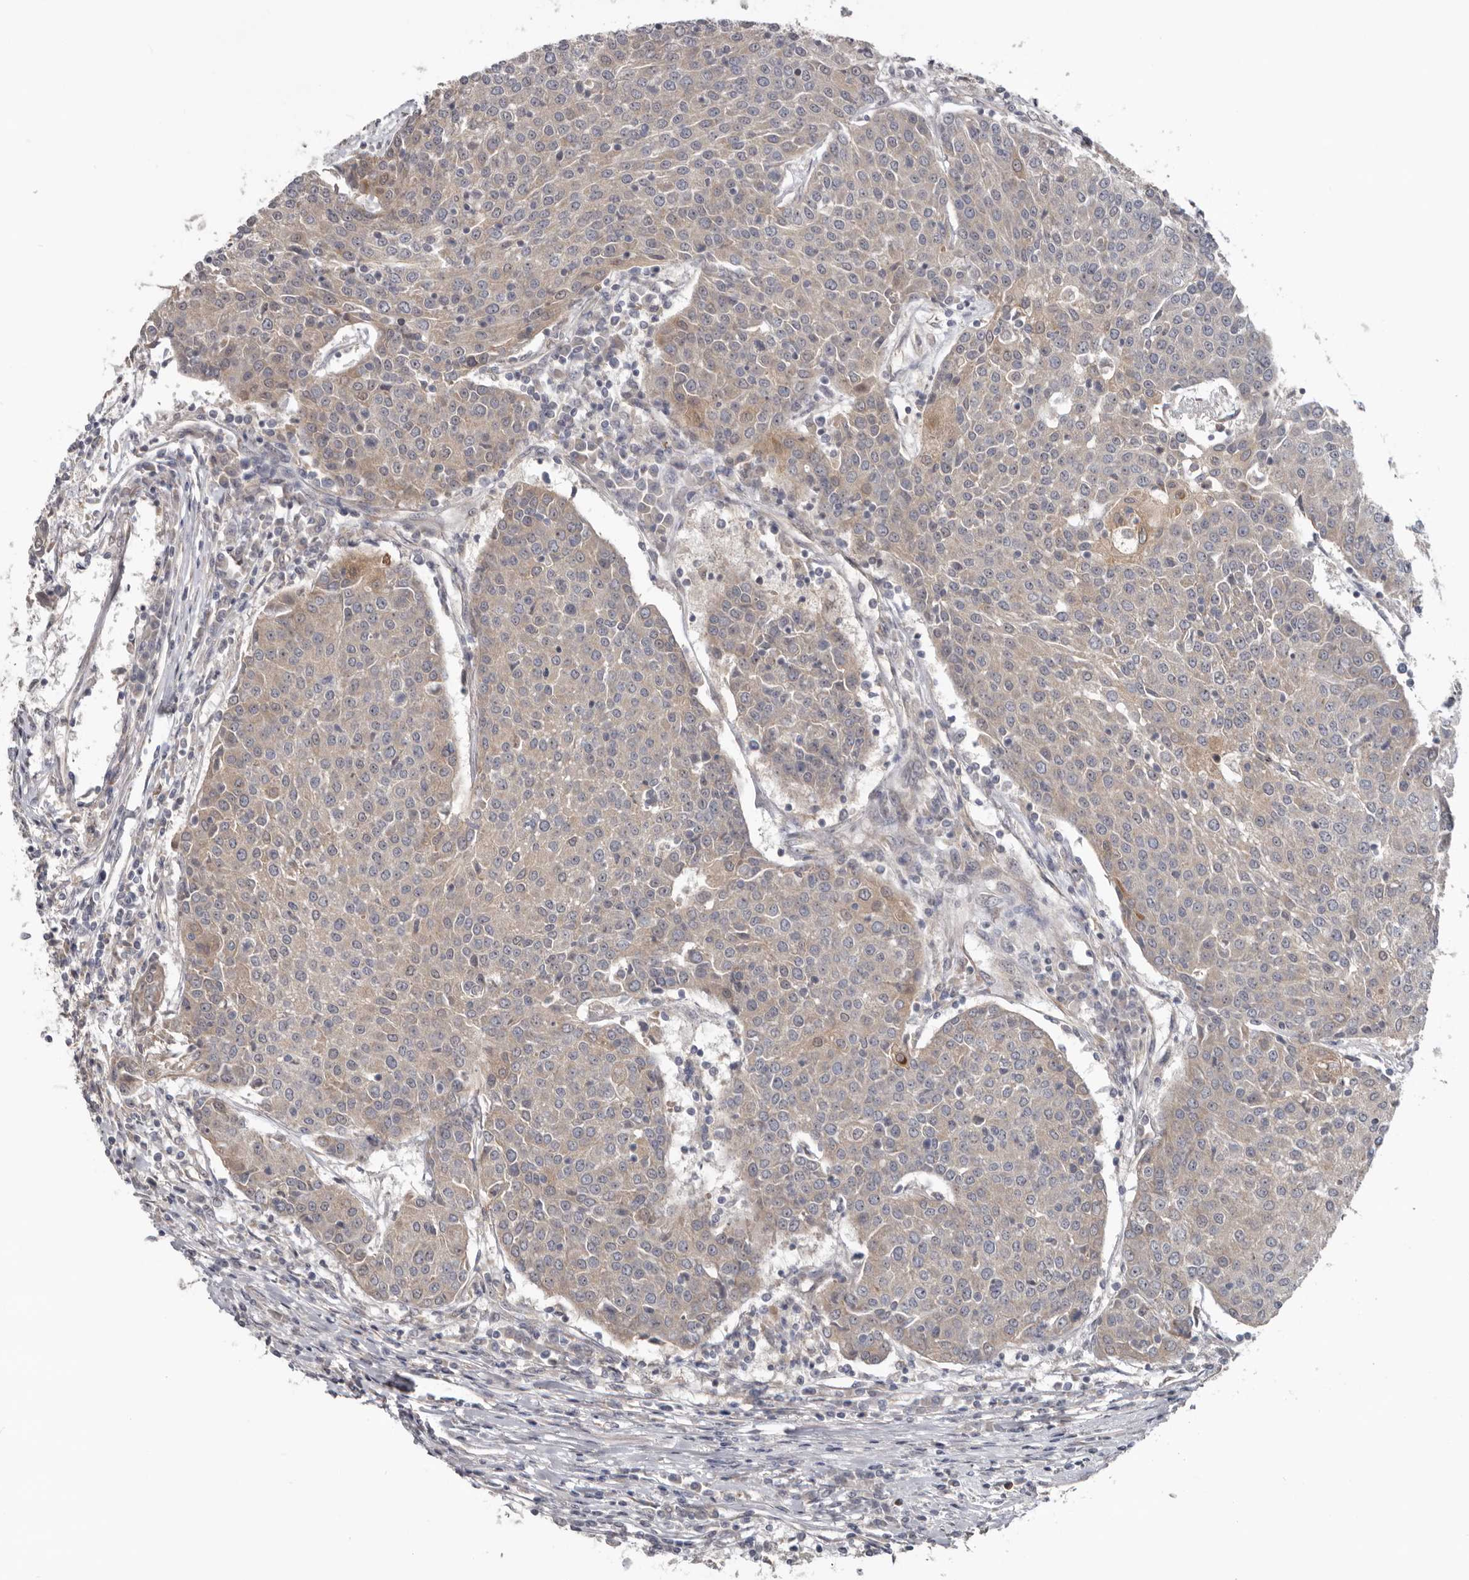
{"staining": {"intensity": "weak", "quantity": "25%-75%", "location": "cytoplasmic/membranous"}, "tissue": "urothelial cancer", "cell_type": "Tumor cells", "image_type": "cancer", "snomed": [{"axis": "morphology", "description": "Urothelial carcinoma, High grade"}, {"axis": "topography", "description": "Urinary bladder"}], "caption": "Immunohistochemistry (IHC) (DAB) staining of human high-grade urothelial carcinoma demonstrates weak cytoplasmic/membranous protein expression in about 25%-75% of tumor cells.", "gene": "HINT3", "patient": {"sex": "female", "age": 85}}